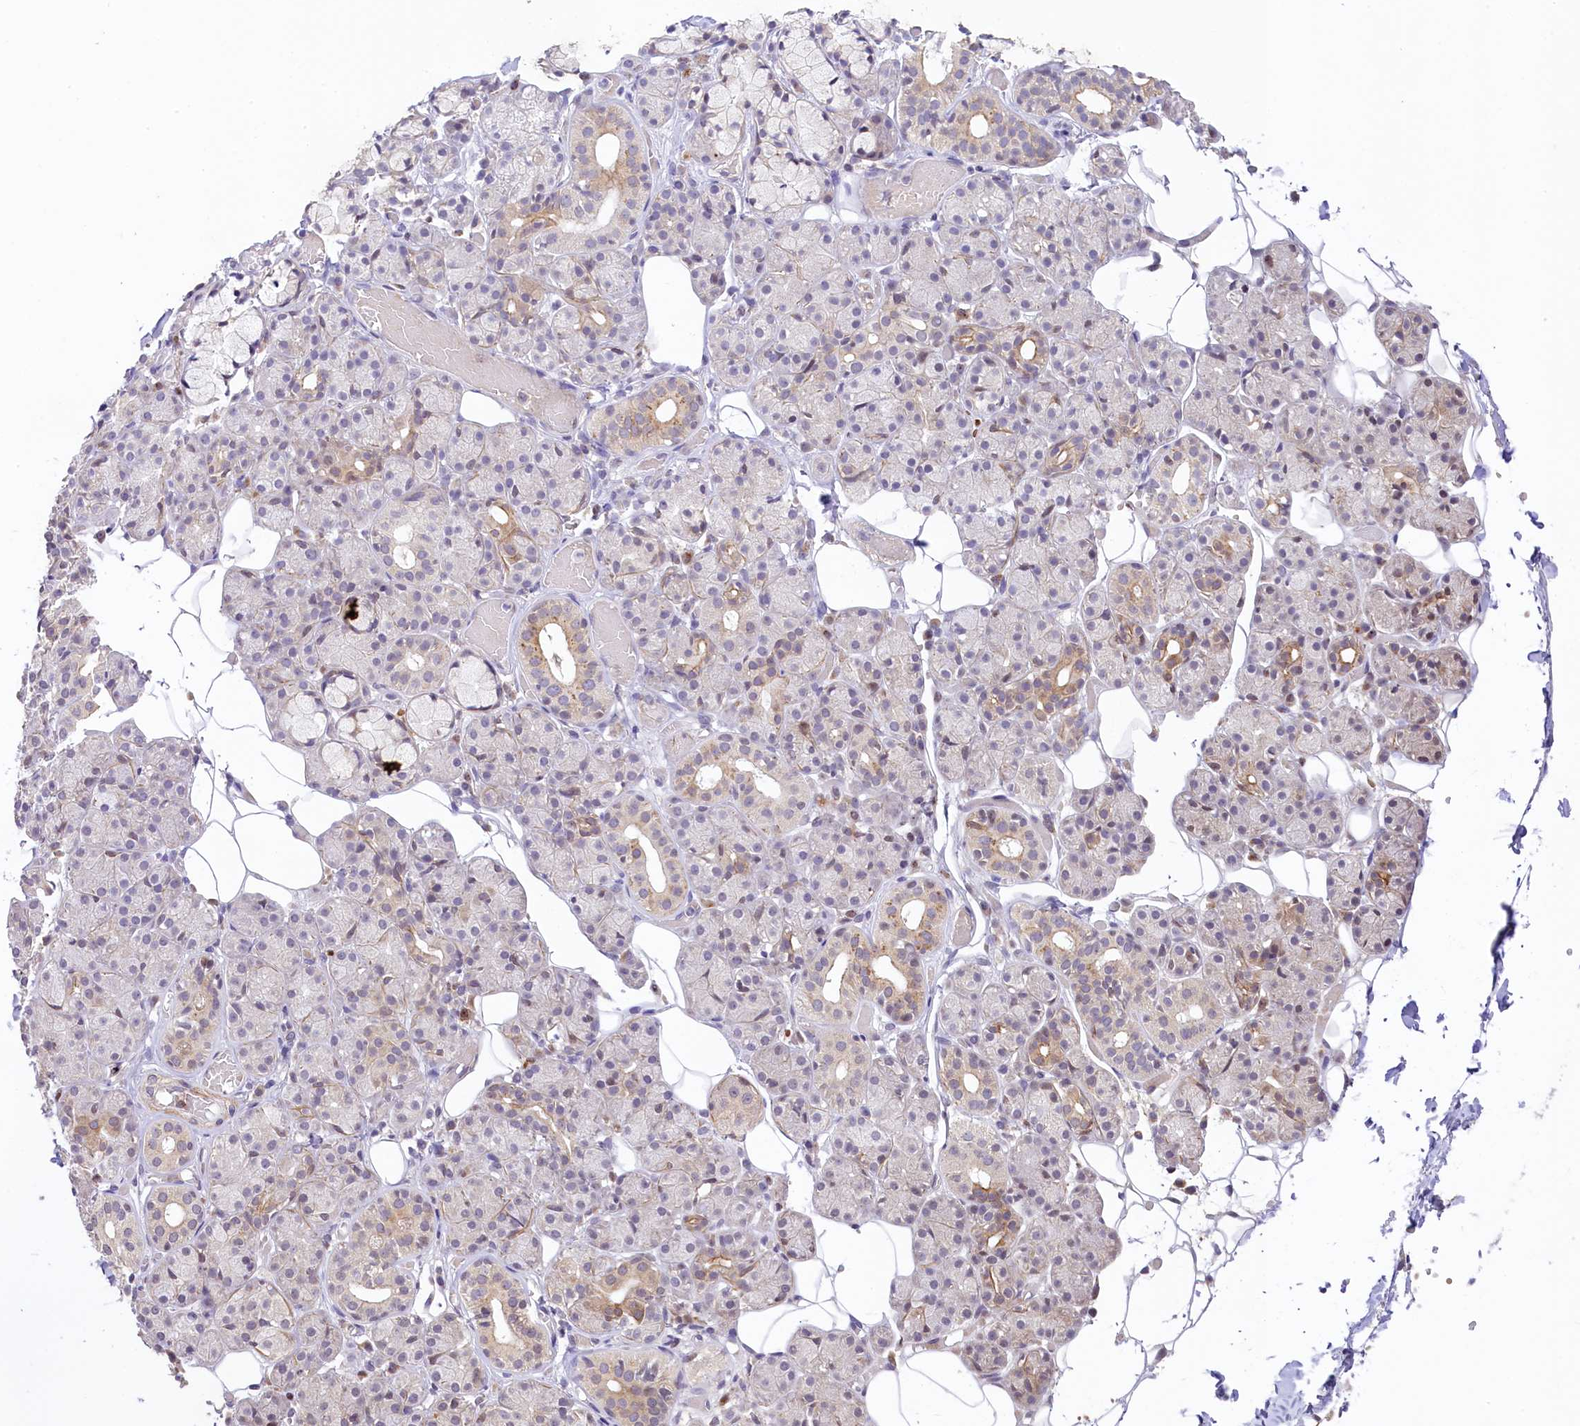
{"staining": {"intensity": "weak", "quantity": "<25%", "location": "cytoplasmic/membranous,nuclear"}, "tissue": "salivary gland", "cell_type": "Glandular cells", "image_type": "normal", "snomed": [{"axis": "morphology", "description": "Normal tissue, NOS"}, {"axis": "topography", "description": "Salivary gland"}], "caption": "High power microscopy photomicrograph of an immunohistochemistry histopathology image of benign salivary gland, revealing no significant expression in glandular cells. (Brightfield microscopy of DAB (3,3'-diaminobenzidine) immunohistochemistry (IHC) at high magnification).", "gene": "RBBP8", "patient": {"sex": "male", "age": 63}}